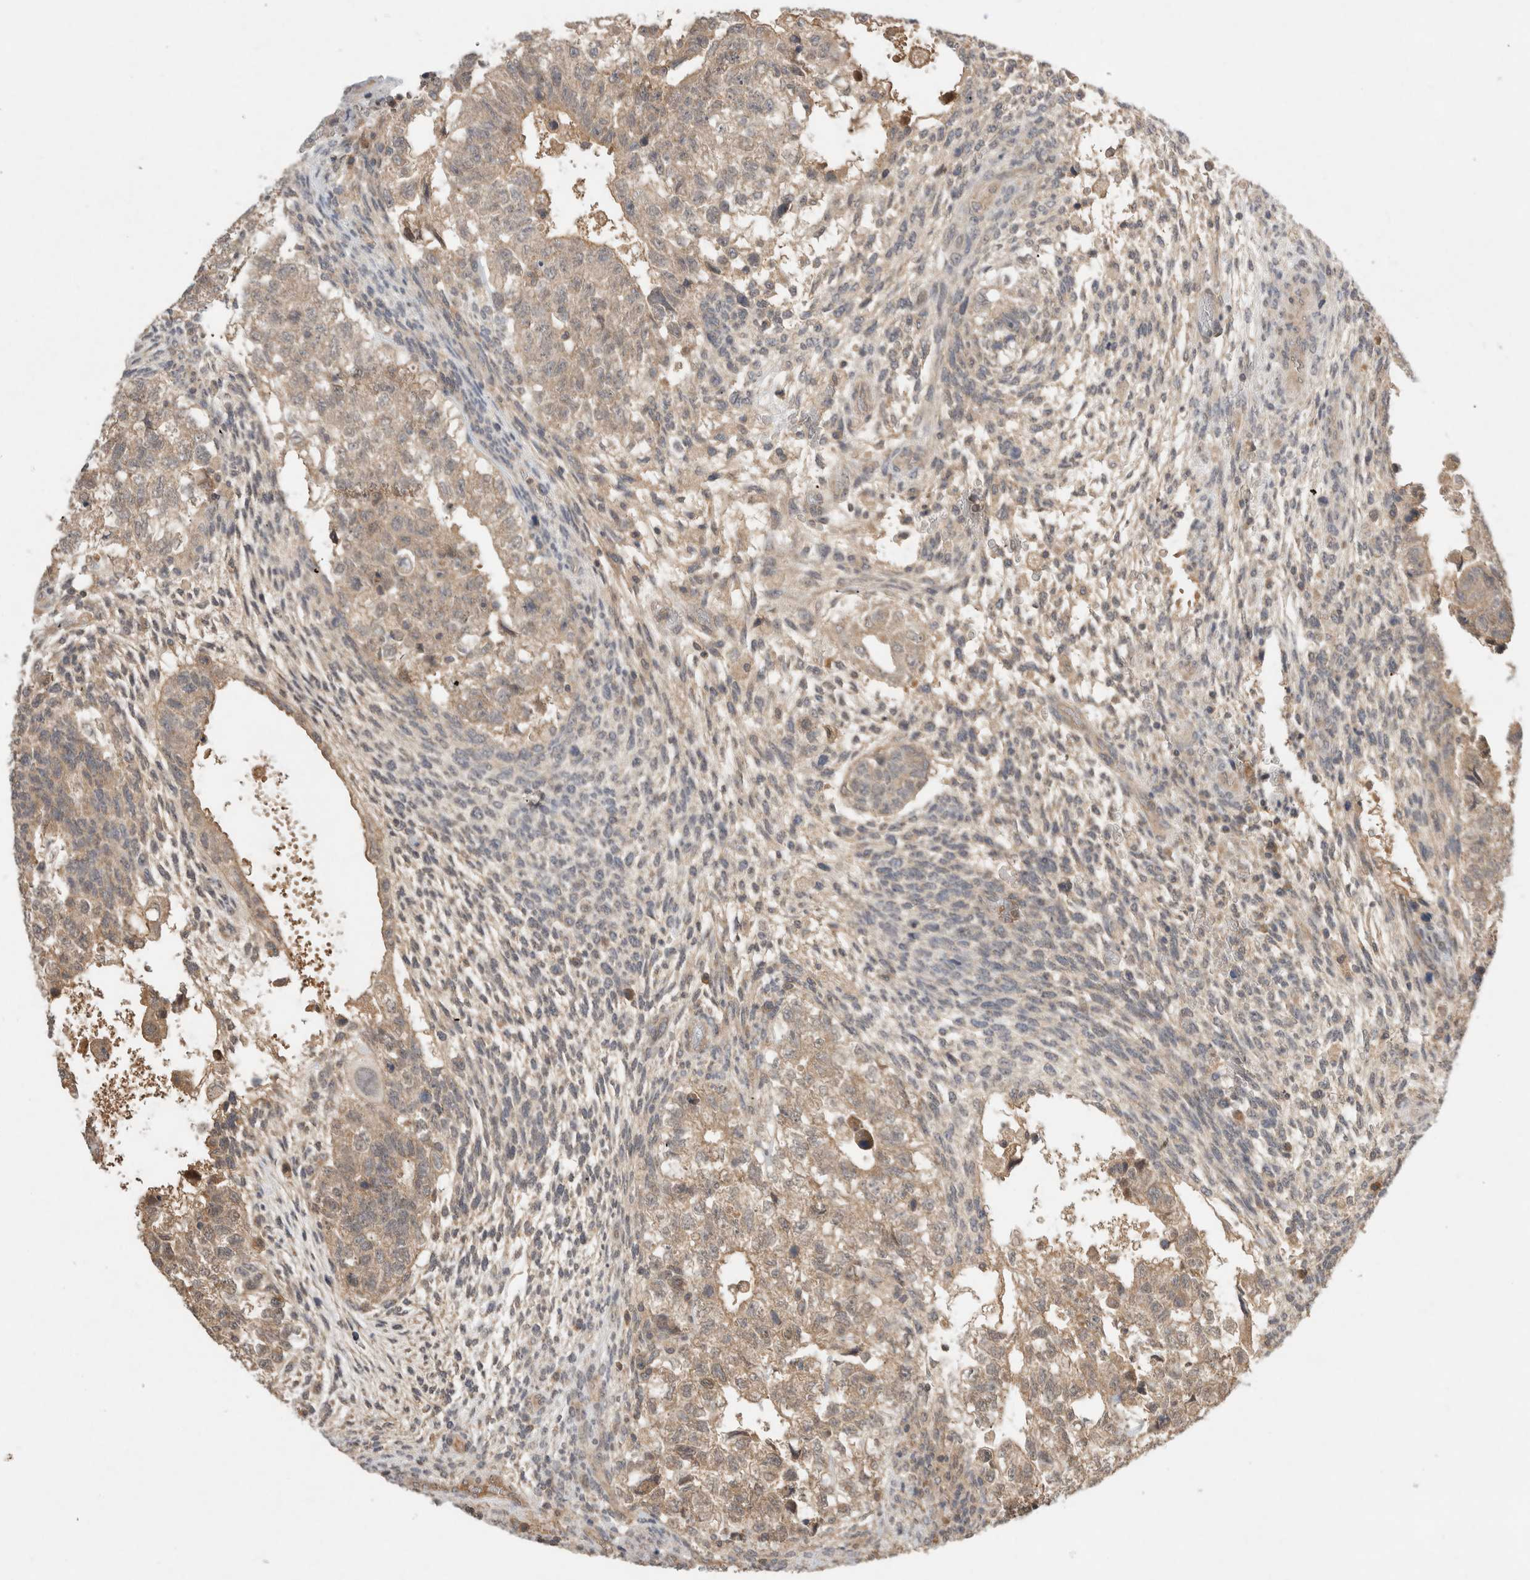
{"staining": {"intensity": "moderate", "quantity": ">75%", "location": "cytoplasmic/membranous"}, "tissue": "testis cancer", "cell_type": "Tumor cells", "image_type": "cancer", "snomed": [{"axis": "morphology", "description": "Carcinoma, Embryonal, NOS"}, {"axis": "topography", "description": "Testis"}], "caption": "Testis cancer (embryonal carcinoma) stained with IHC shows moderate cytoplasmic/membranous expression in about >75% of tumor cells.", "gene": "LOXL2", "patient": {"sex": "male", "age": 36}}